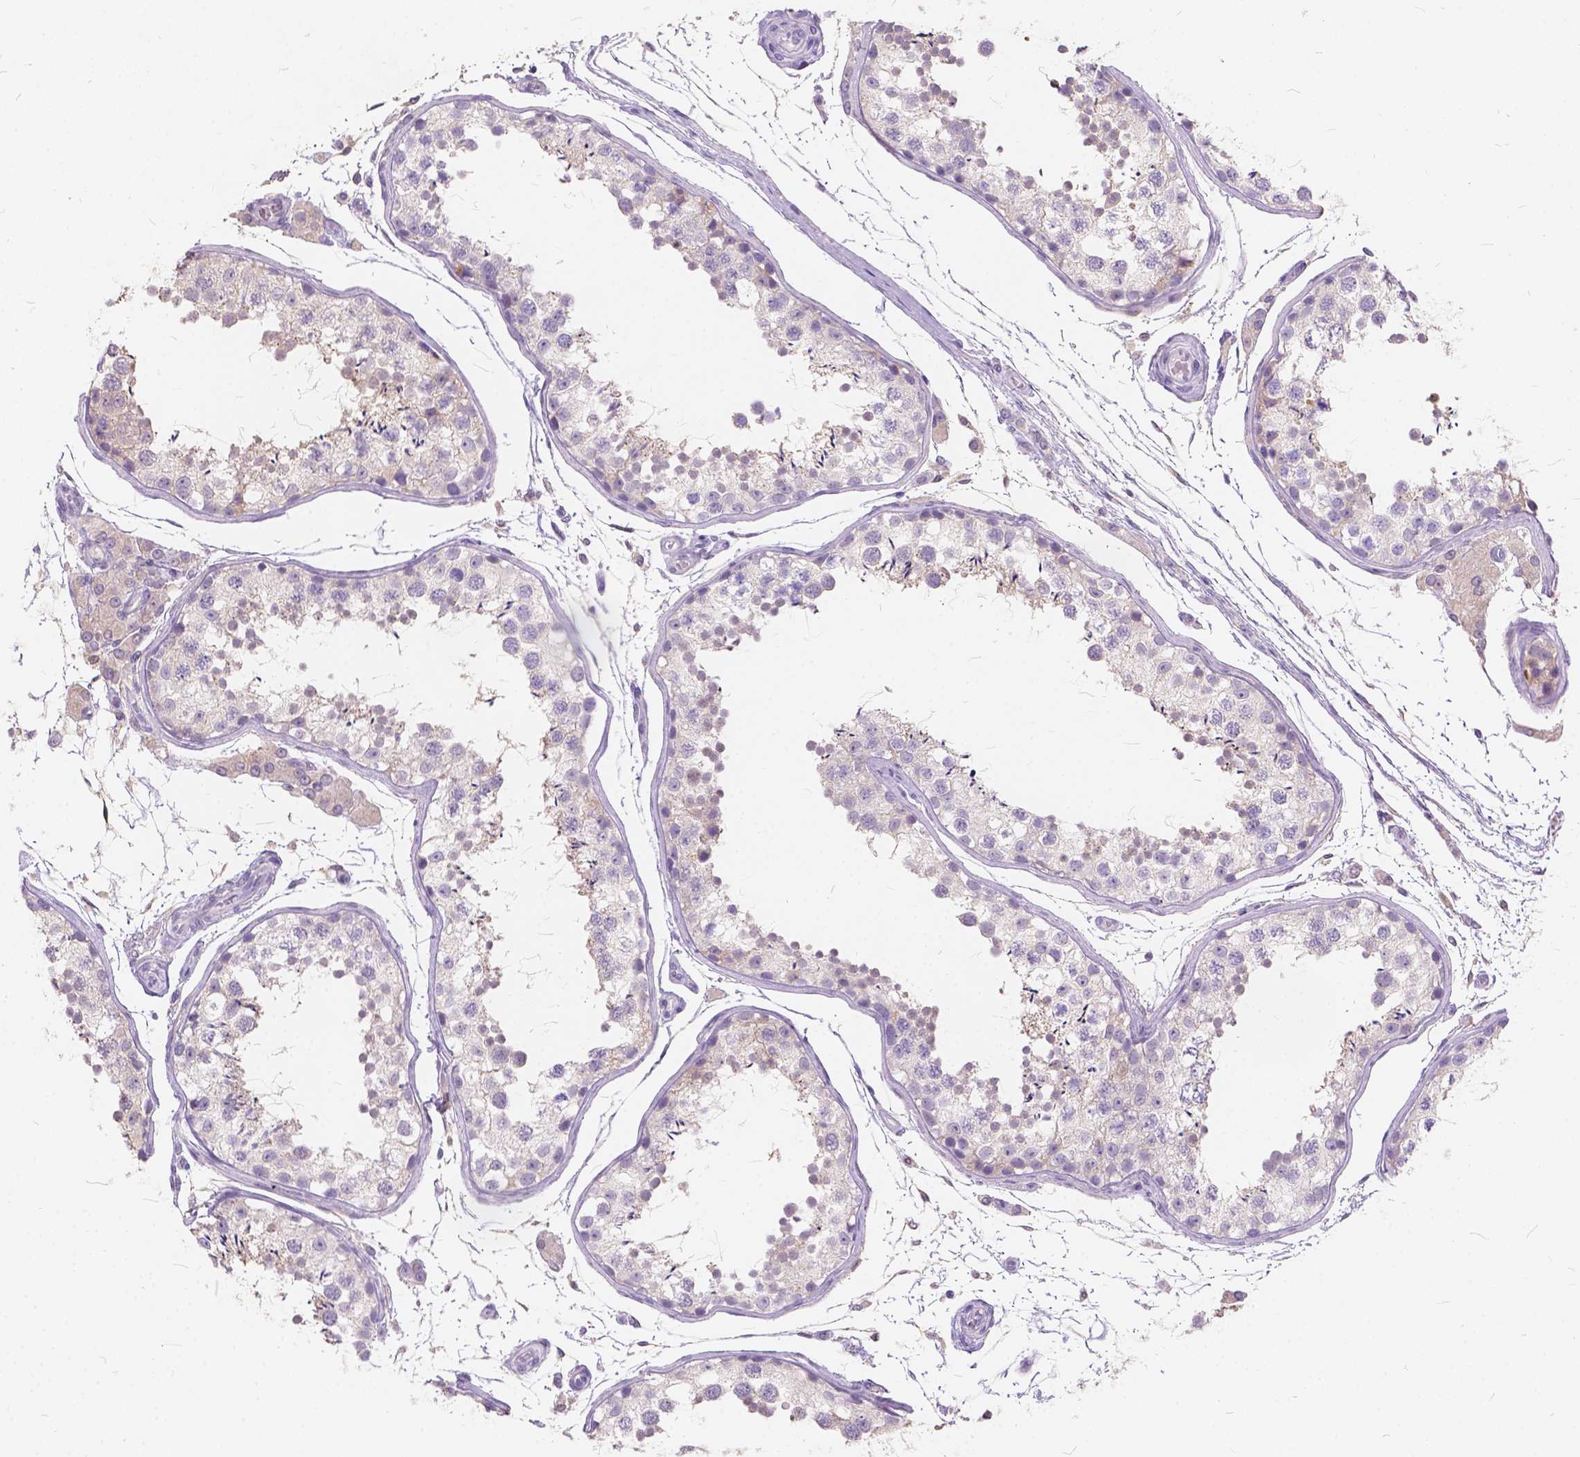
{"staining": {"intensity": "negative", "quantity": "none", "location": "none"}, "tissue": "testis", "cell_type": "Cells in seminiferous ducts", "image_type": "normal", "snomed": [{"axis": "morphology", "description": "Normal tissue, NOS"}, {"axis": "topography", "description": "Testis"}], "caption": "Immunohistochemistry of unremarkable human testis shows no positivity in cells in seminiferous ducts. Brightfield microscopy of IHC stained with DAB (3,3'-diaminobenzidine) (brown) and hematoxylin (blue), captured at high magnification.", "gene": "PEX11G", "patient": {"sex": "male", "age": 29}}